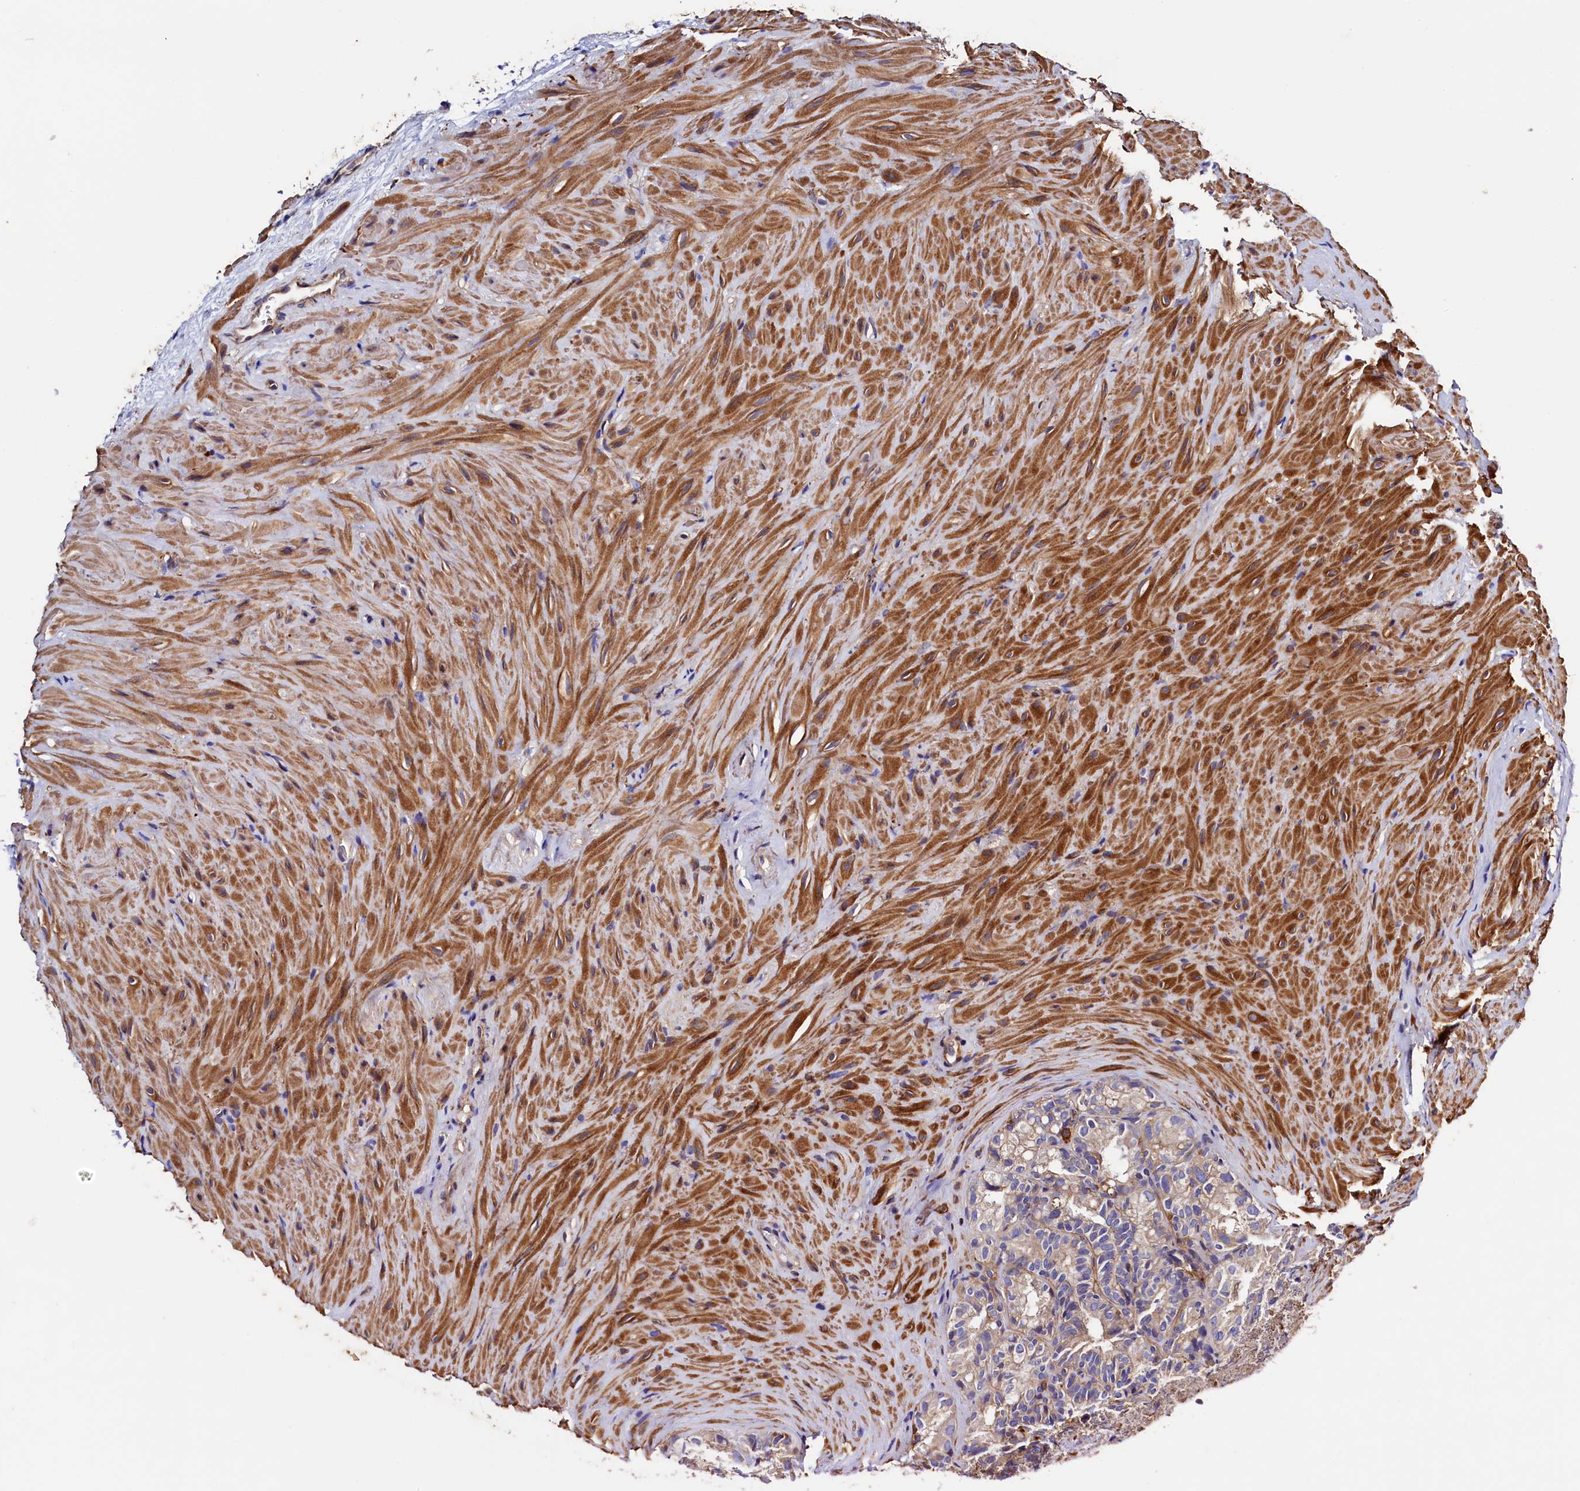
{"staining": {"intensity": "weak", "quantity": "<25%", "location": "cytoplasmic/membranous"}, "tissue": "seminal vesicle", "cell_type": "Glandular cells", "image_type": "normal", "snomed": [{"axis": "morphology", "description": "Normal tissue, NOS"}, {"axis": "topography", "description": "Seminal veicle"}], "caption": "A high-resolution photomicrograph shows immunohistochemistry staining of unremarkable seminal vesicle, which shows no significant positivity in glandular cells. The staining was performed using DAB to visualize the protein expression in brown, while the nuclei were stained in blue with hematoxylin (Magnification: 20x).", "gene": "STAMBPL1", "patient": {"sex": "male", "age": 60}}